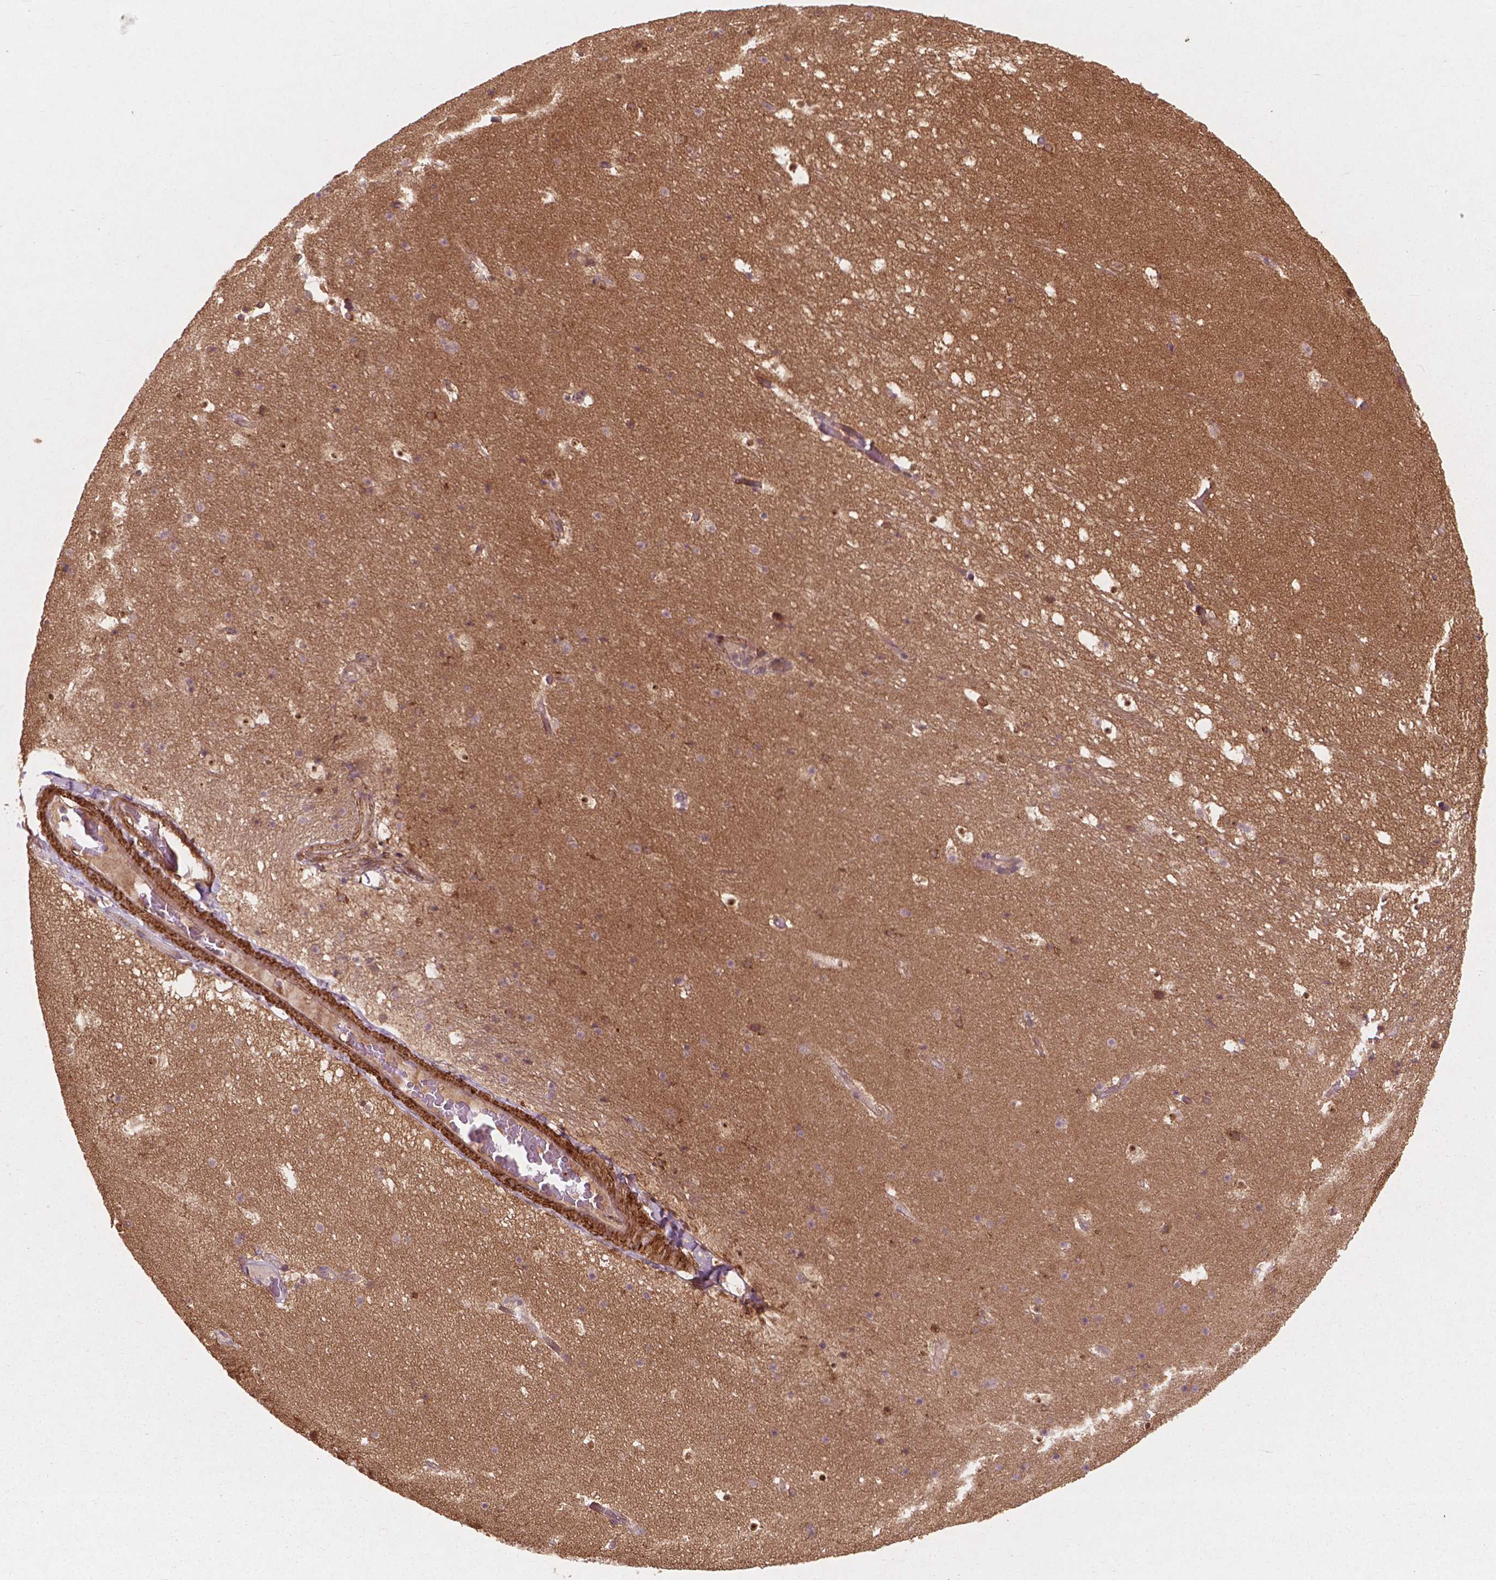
{"staining": {"intensity": "weak", "quantity": "25%-75%", "location": "cytoplasmic/membranous"}, "tissue": "hippocampus", "cell_type": "Glial cells", "image_type": "normal", "snomed": [{"axis": "morphology", "description": "Normal tissue, NOS"}, {"axis": "topography", "description": "Hippocampus"}], "caption": "Human hippocampus stained for a protein (brown) exhibits weak cytoplasmic/membranous positive positivity in approximately 25%-75% of glial cells.", "gene": "CYFIP1", "patient": {"sex": "male", "age": 26}}